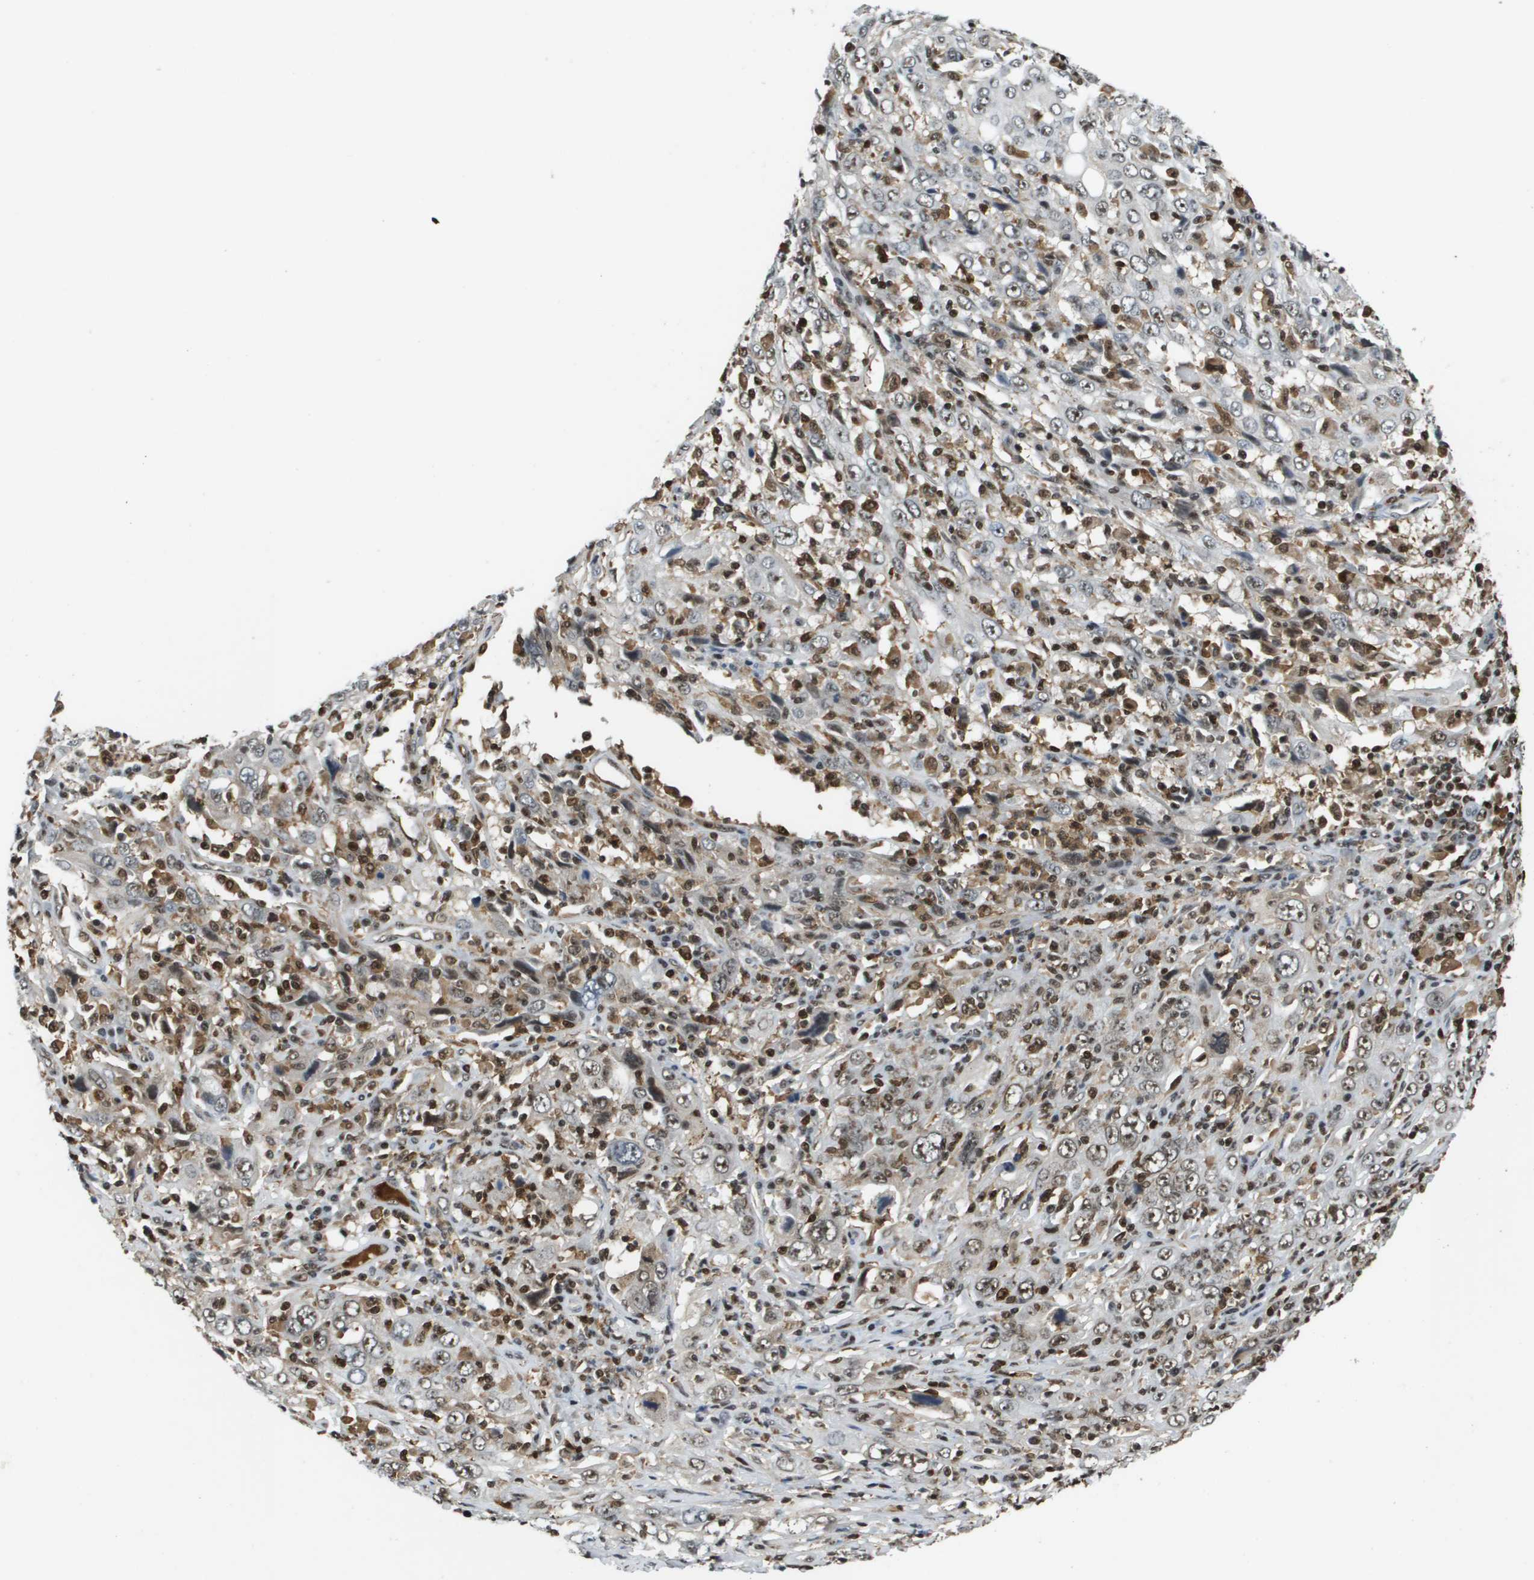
{"staining": {"intensity": "weak", "quantity": "<25%", "location": "nuclear"}, "tissue": "cervical cancer", "cell_type": "Tumor cells", "image_type": "cancer", "snomed": [{"axis": "morphology", "description": "Squamous cell carcinoma, NOS"}, {"axis": "topography", "description": "Cervix"}], "caption": "High magnification brightfield microscopy of cervical cancer (squamous cell carcinoma) stained with DAB (brown) and counterstained with hematoxylin (blue): tumor cells show no significant expression.", "gene": "EP400", "patient": {"sex": "female", "age": 46}}